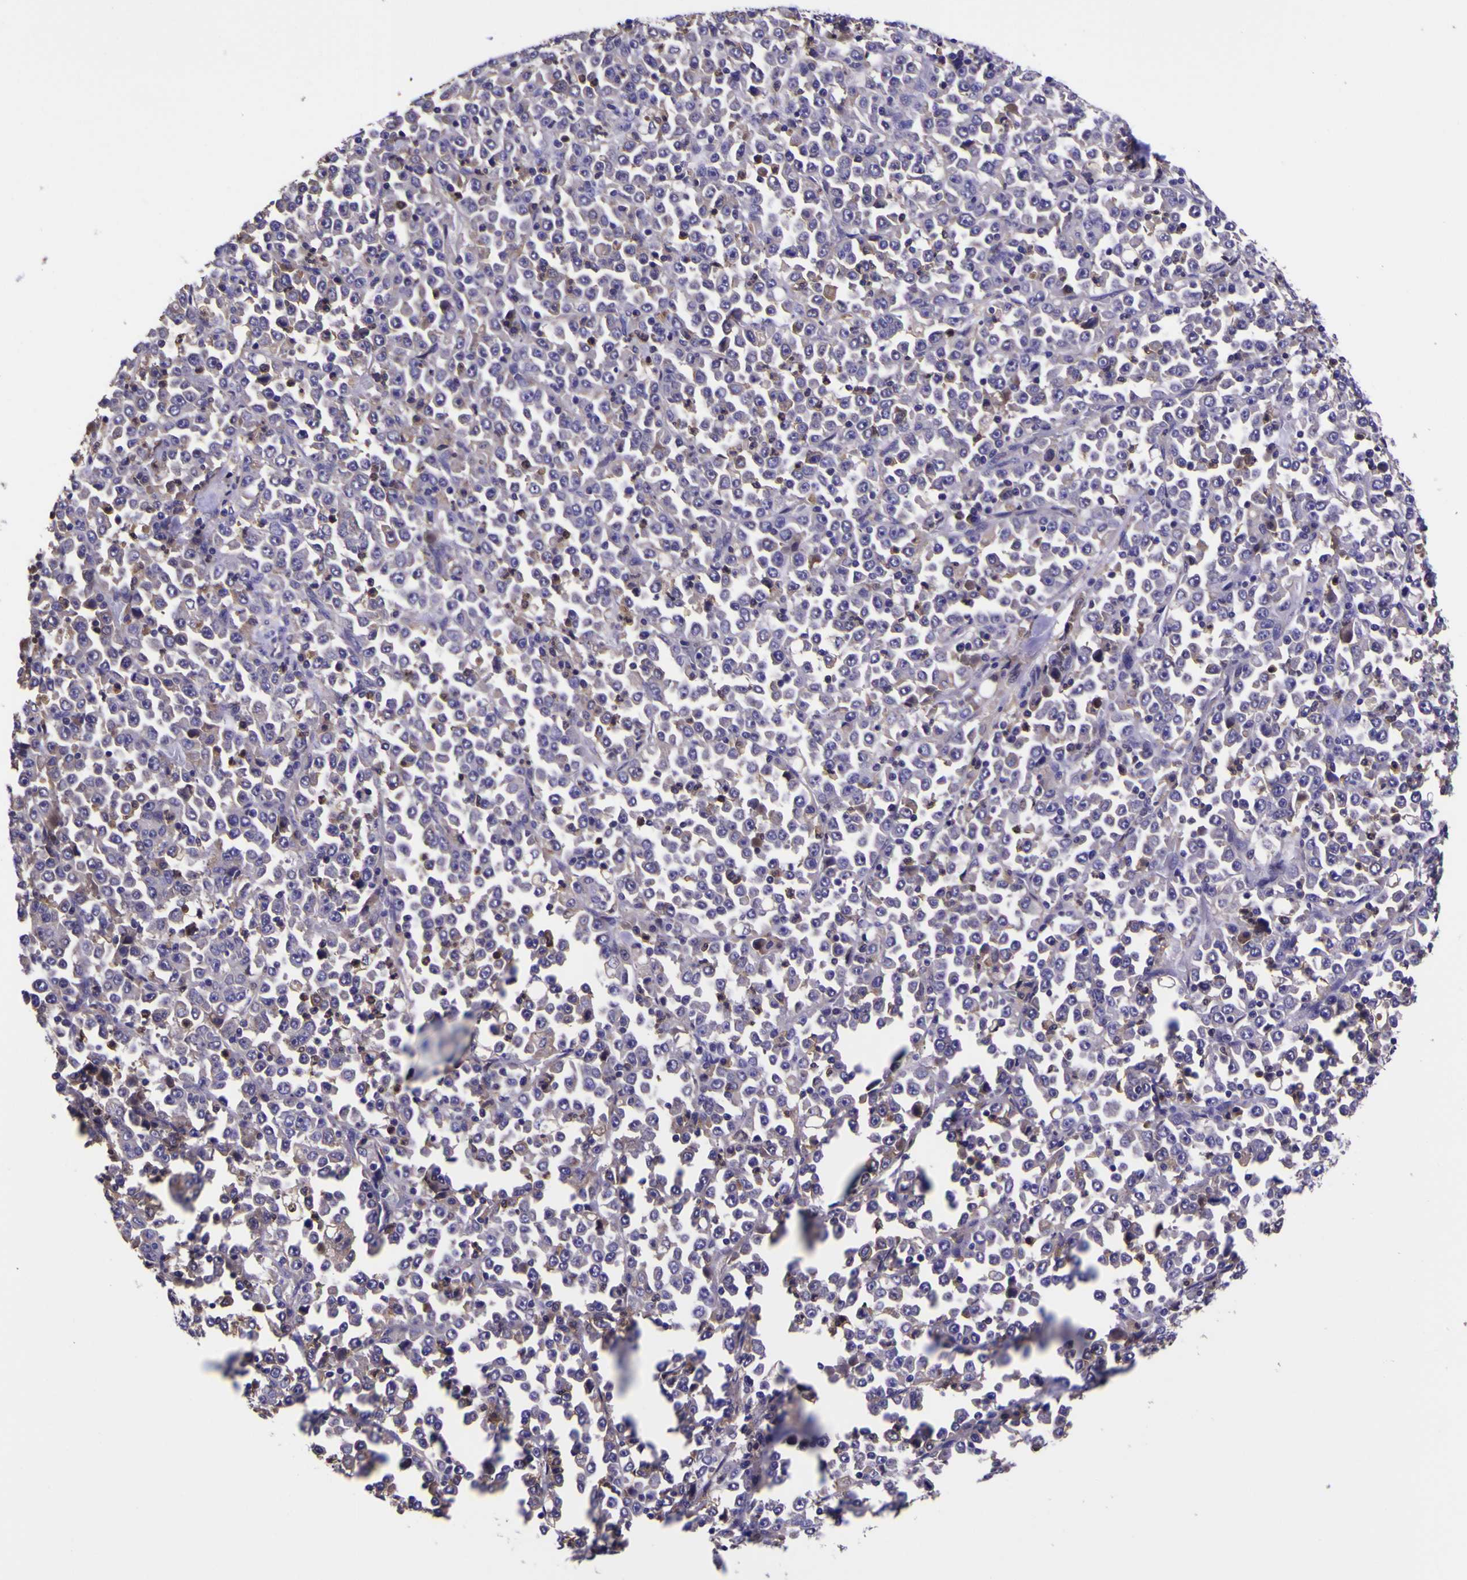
{"staining": {"intensity": "negative", "quantity": "none", "location": "none"}, "tissue": "stomach cancer", "cell_type": "Tumor cells", "image_type": "cancer", "snomed": [{"axis": "morphology", "description": "Normal tissue, NOS"}, {"axis": "morphology", "description": "Adenocarcinoma, NOS"}, {"axis": "topography", "description": "Stomach, upper"}, {"axis": "topography", "description": "Stomach"}], "caption": "Immunohistochemical staining of human stomach cancer reveals no significant expression in tumor cells.", "gene": "MAPK14", "patient": {"sex": "male", "age": 59}}